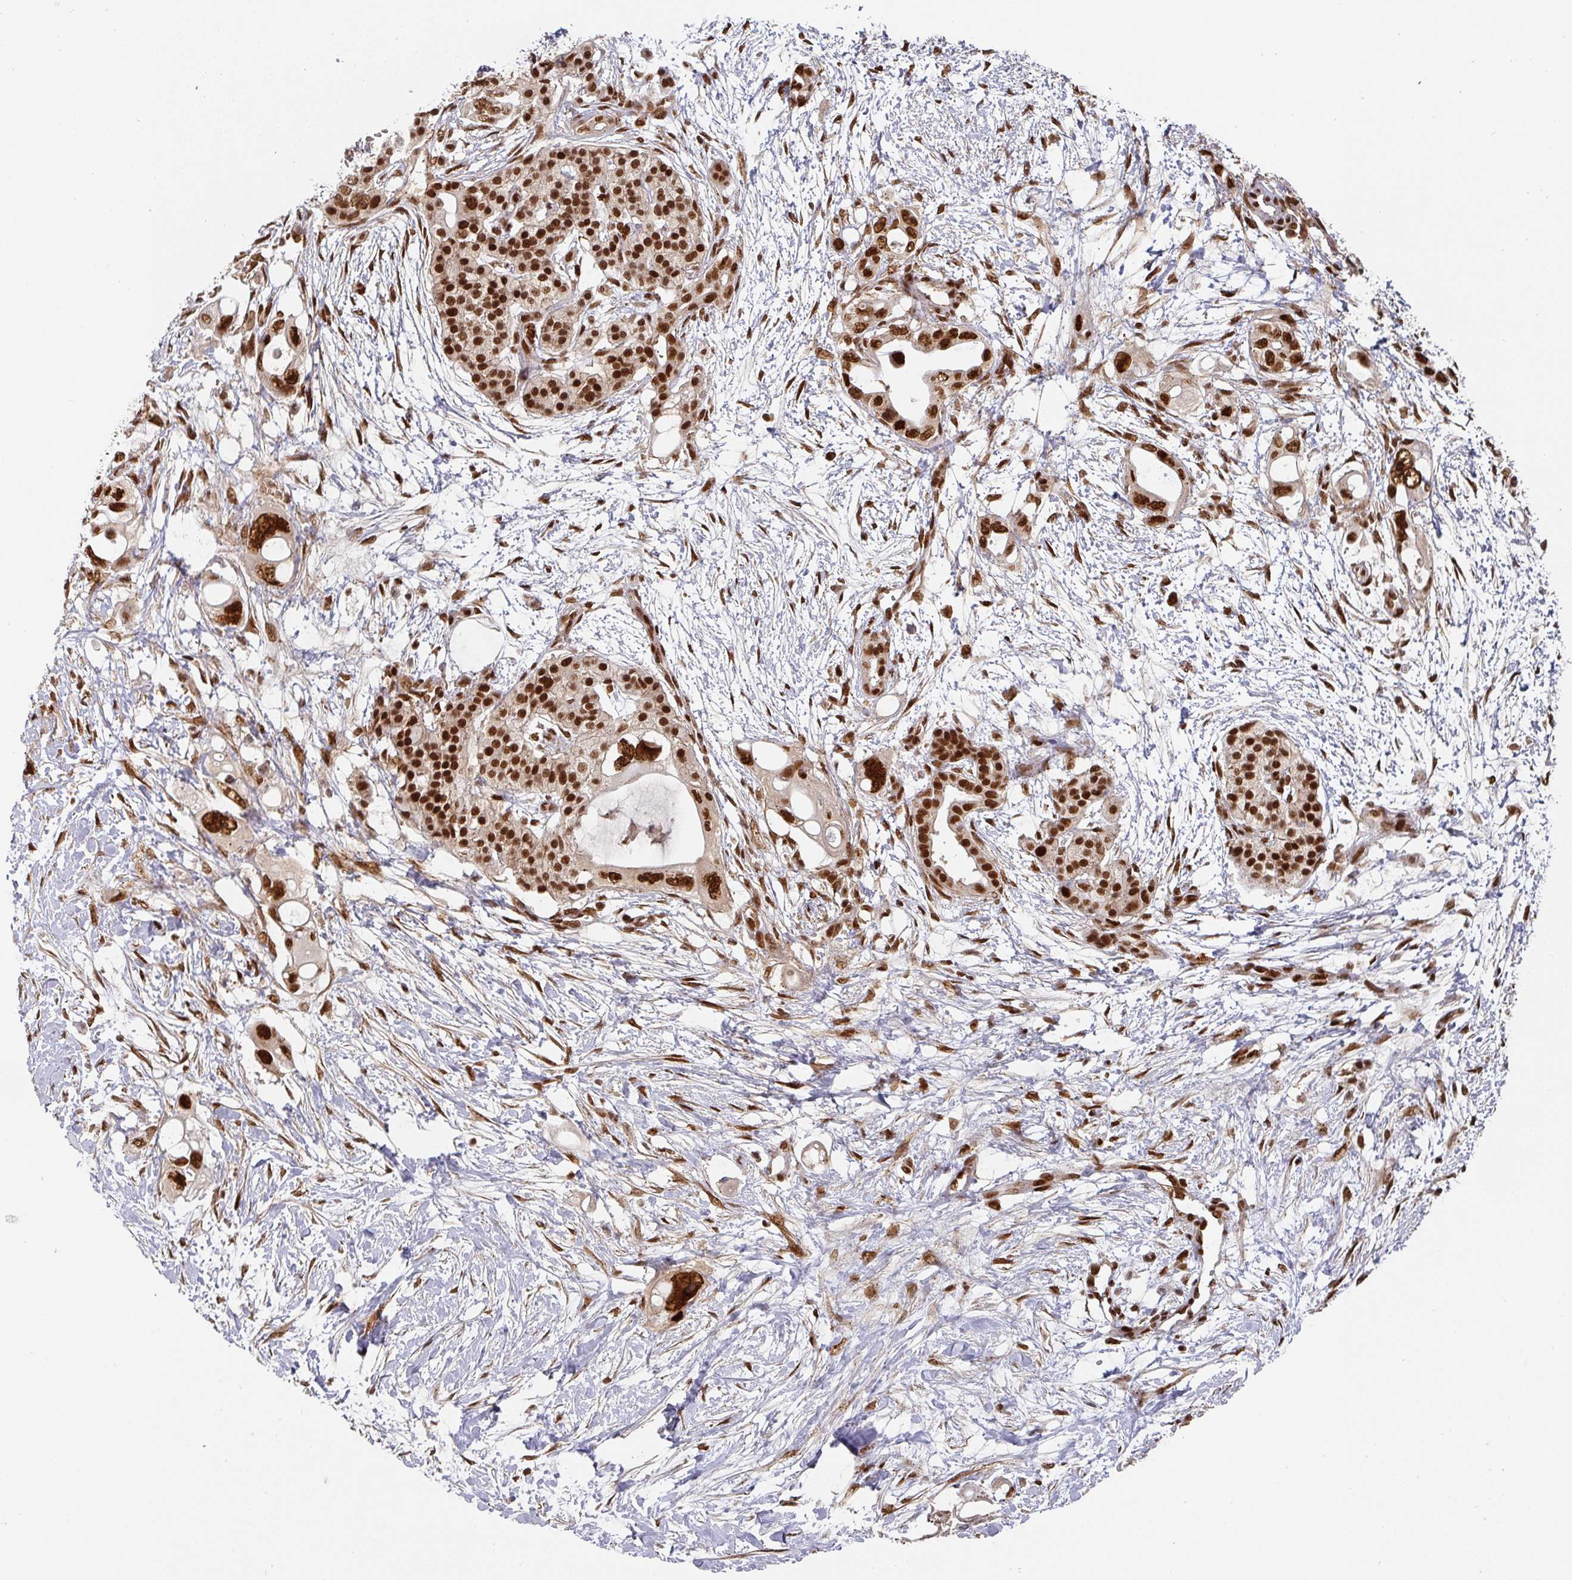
{"staining": {"intensity": "strong", "quantity": ">75%", "location": "nuclear"}, "tissue": "pancreatic cancer", "cell_type": "Tumor cells", "image_type": "cancer", "snomed": [{"axis": "morphology", "description": "Adenocarcinoma, NOS"}, {"axis": "topography", "description": "Pancreas"}], "caption": "This image shows IHC staining of pancreatic cancer (adenocarcinoma), with high strong nuclear positivity in about >75% of tumor cells.", "gene": "DIDO1", "patient": {"sex": "male", "age": 61}}